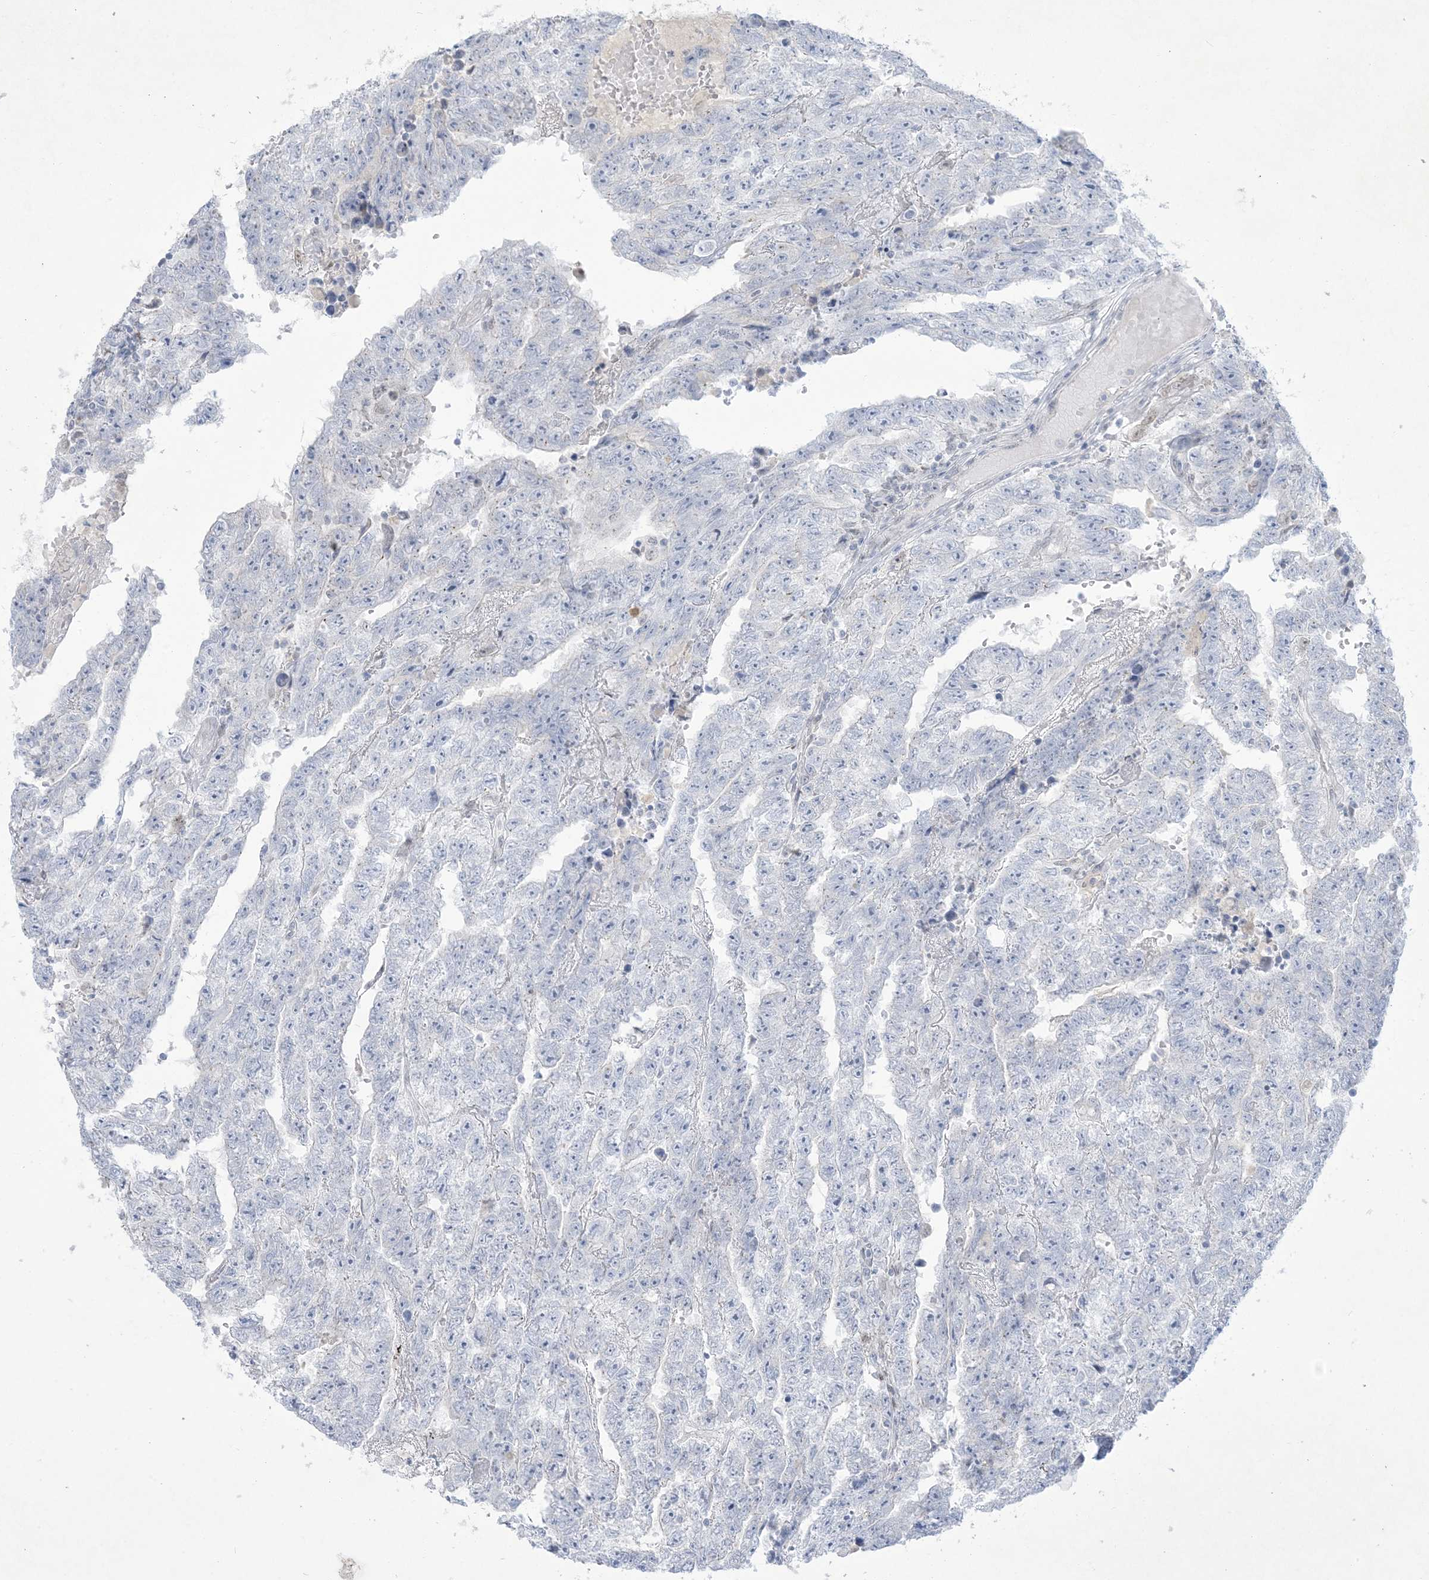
{"staining": {"intensity": "negative", "quantity": "none", "location": "none"}, "tissue": "testis cancer", "cell_type": "Tumor cells", "image_type": "cancer", "snomed": [{"axis": "morphology", "description": "Carcinoma, Embryonal, NOS"}, {"axis": "topography", "description": "Testis"}], "caption": "Tumor cells show no significant protein positivity in testis cancer (embryonal carcinoma).", "gene": "HOMEZ", "patient": {"sex": "male", "age": 25}}